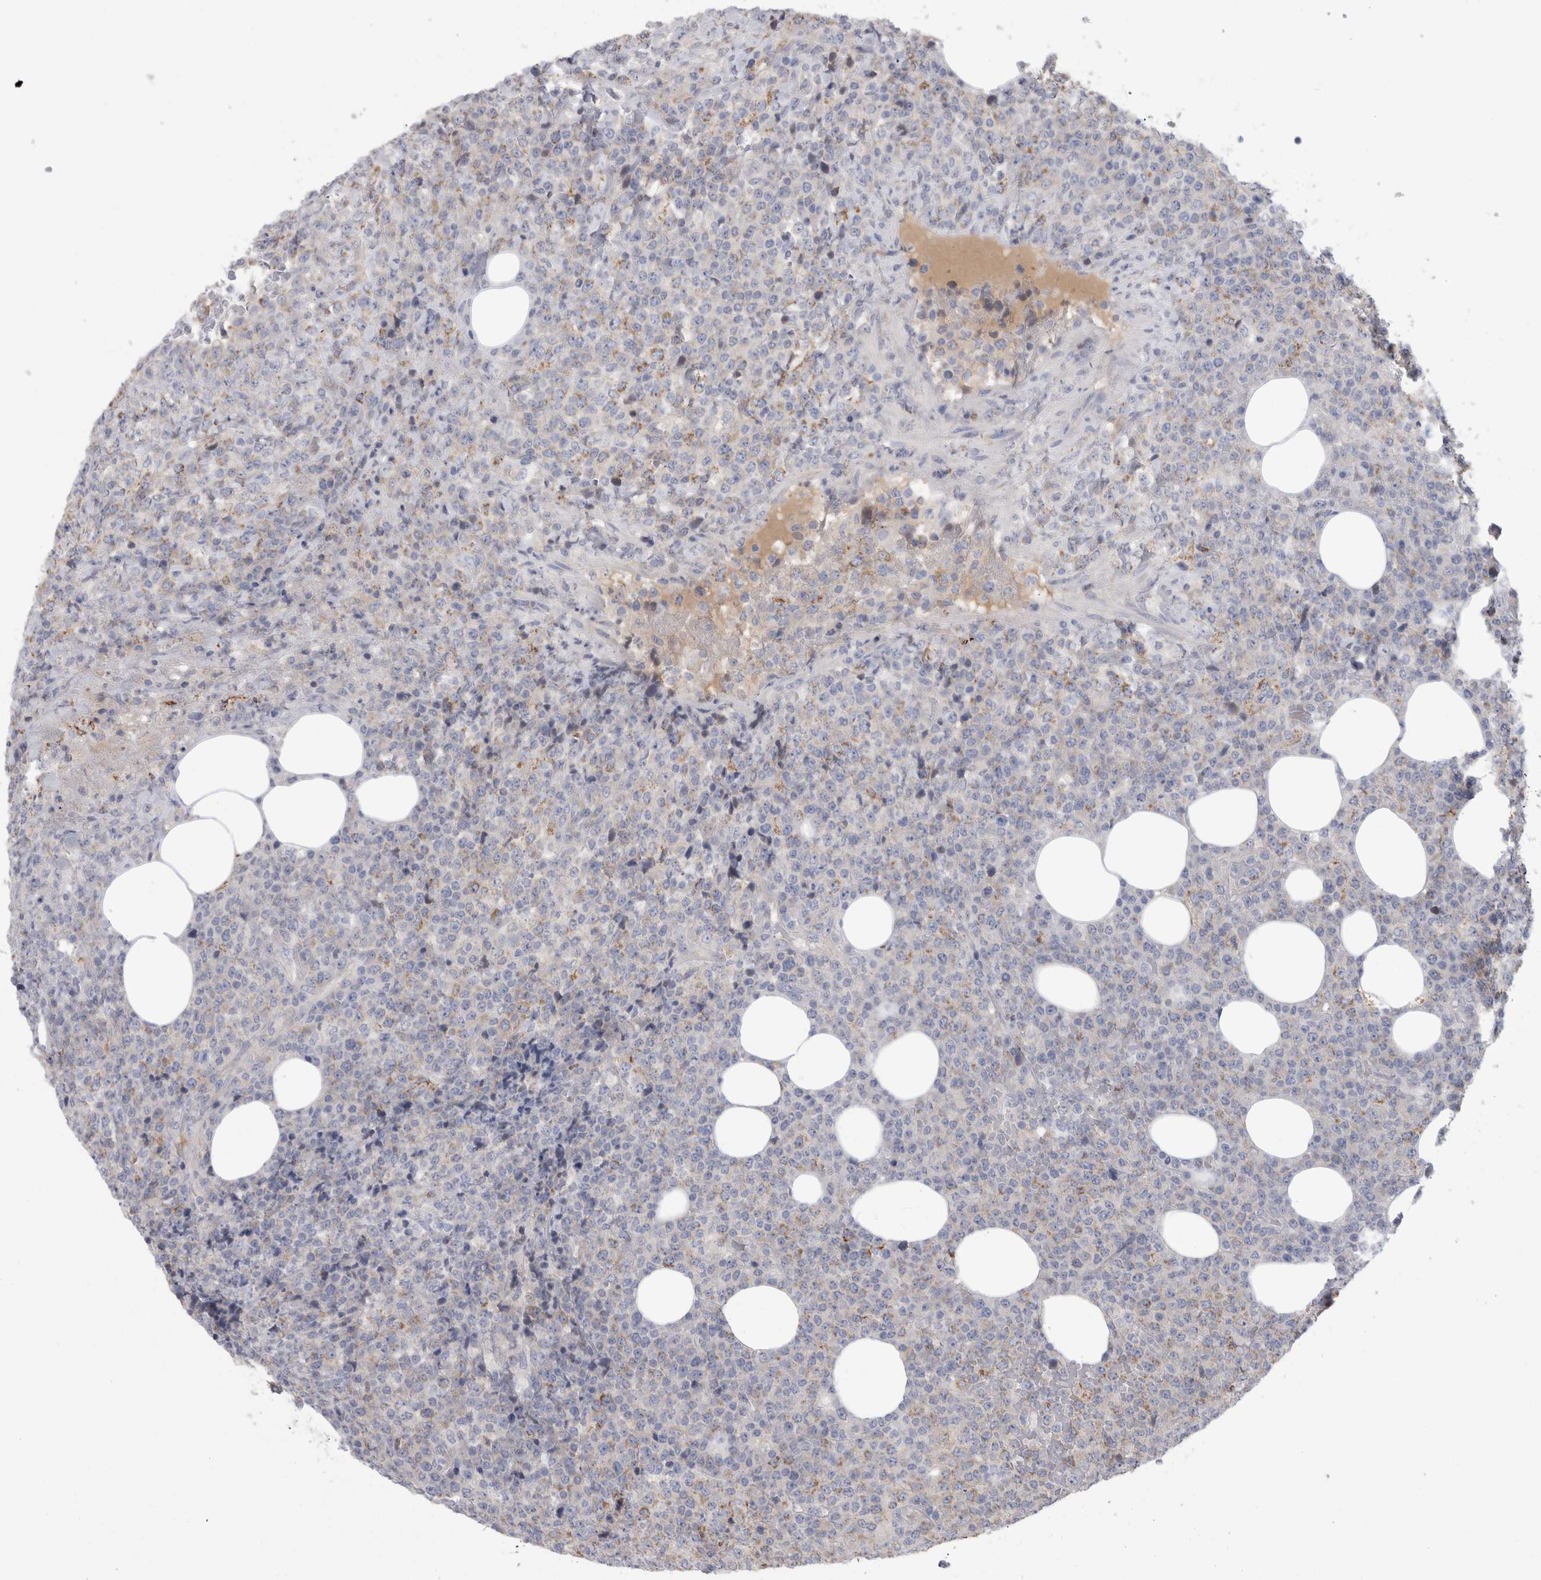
{"staining": {"intensity": "moderate", "quantity": "<25%", "location": "cytoplasmic/membranous"}, "tissue": "lymphoma", "cell_type": "Tumor cells", "image_type": "cancer", "snomed": [{"axis": "morphology", "description": "Malignant lymphoma, non-Hodgkin's type, High grade"}, {"axis": "topography", "description": "Lymph node"}], "caption": "A photomicrograph of human malignant lymphoma, non-Hodgkin's type (high-grade) stained for a protein demonstrates moderate cytoplasmic/membranous brown staining in tumor cells.", "gene": "GATM", "patient": {"sex": "male", "age": 13}}